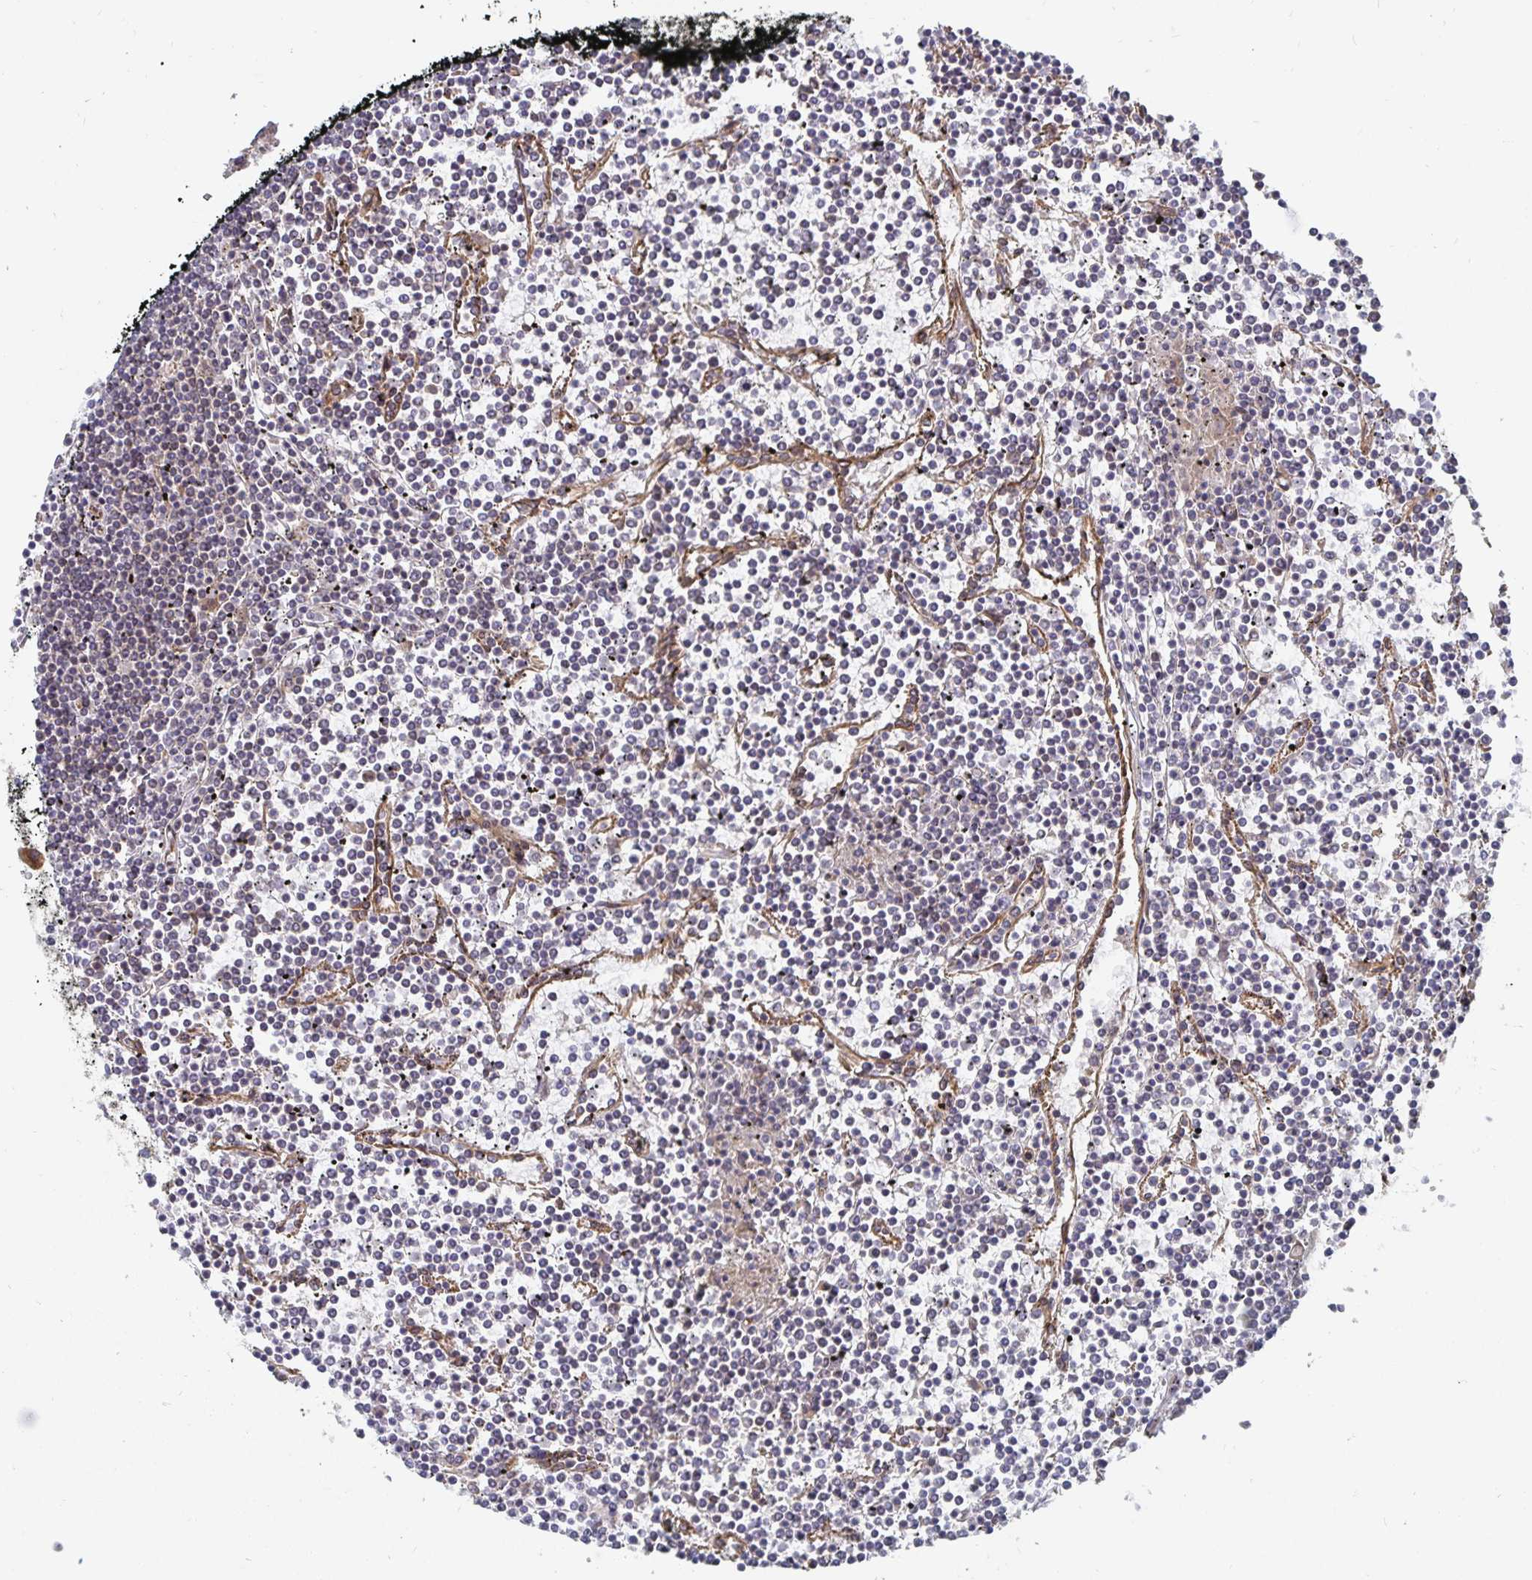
{"staining": {"intensity": "negative", "quantity": "none", "location": "none"}, "tissue": "lymphoma", "cell_type": "Tumor cells", "image_type": "cancer", "snomed": [{"axis": "morphology", "description": "Malignant lymphoma, non-Hodgkin's type, Low grade"}, {"axis": "topography", "description": "Spleen"}], "caption": "The immunohistochemistry image has no significant expression in tumor cells of malignant lymphoma, non-Hodgkin's type (low-grade) tissue.", "gene": "BCAP29", "patient": {"sex": "female", "age": 19}}